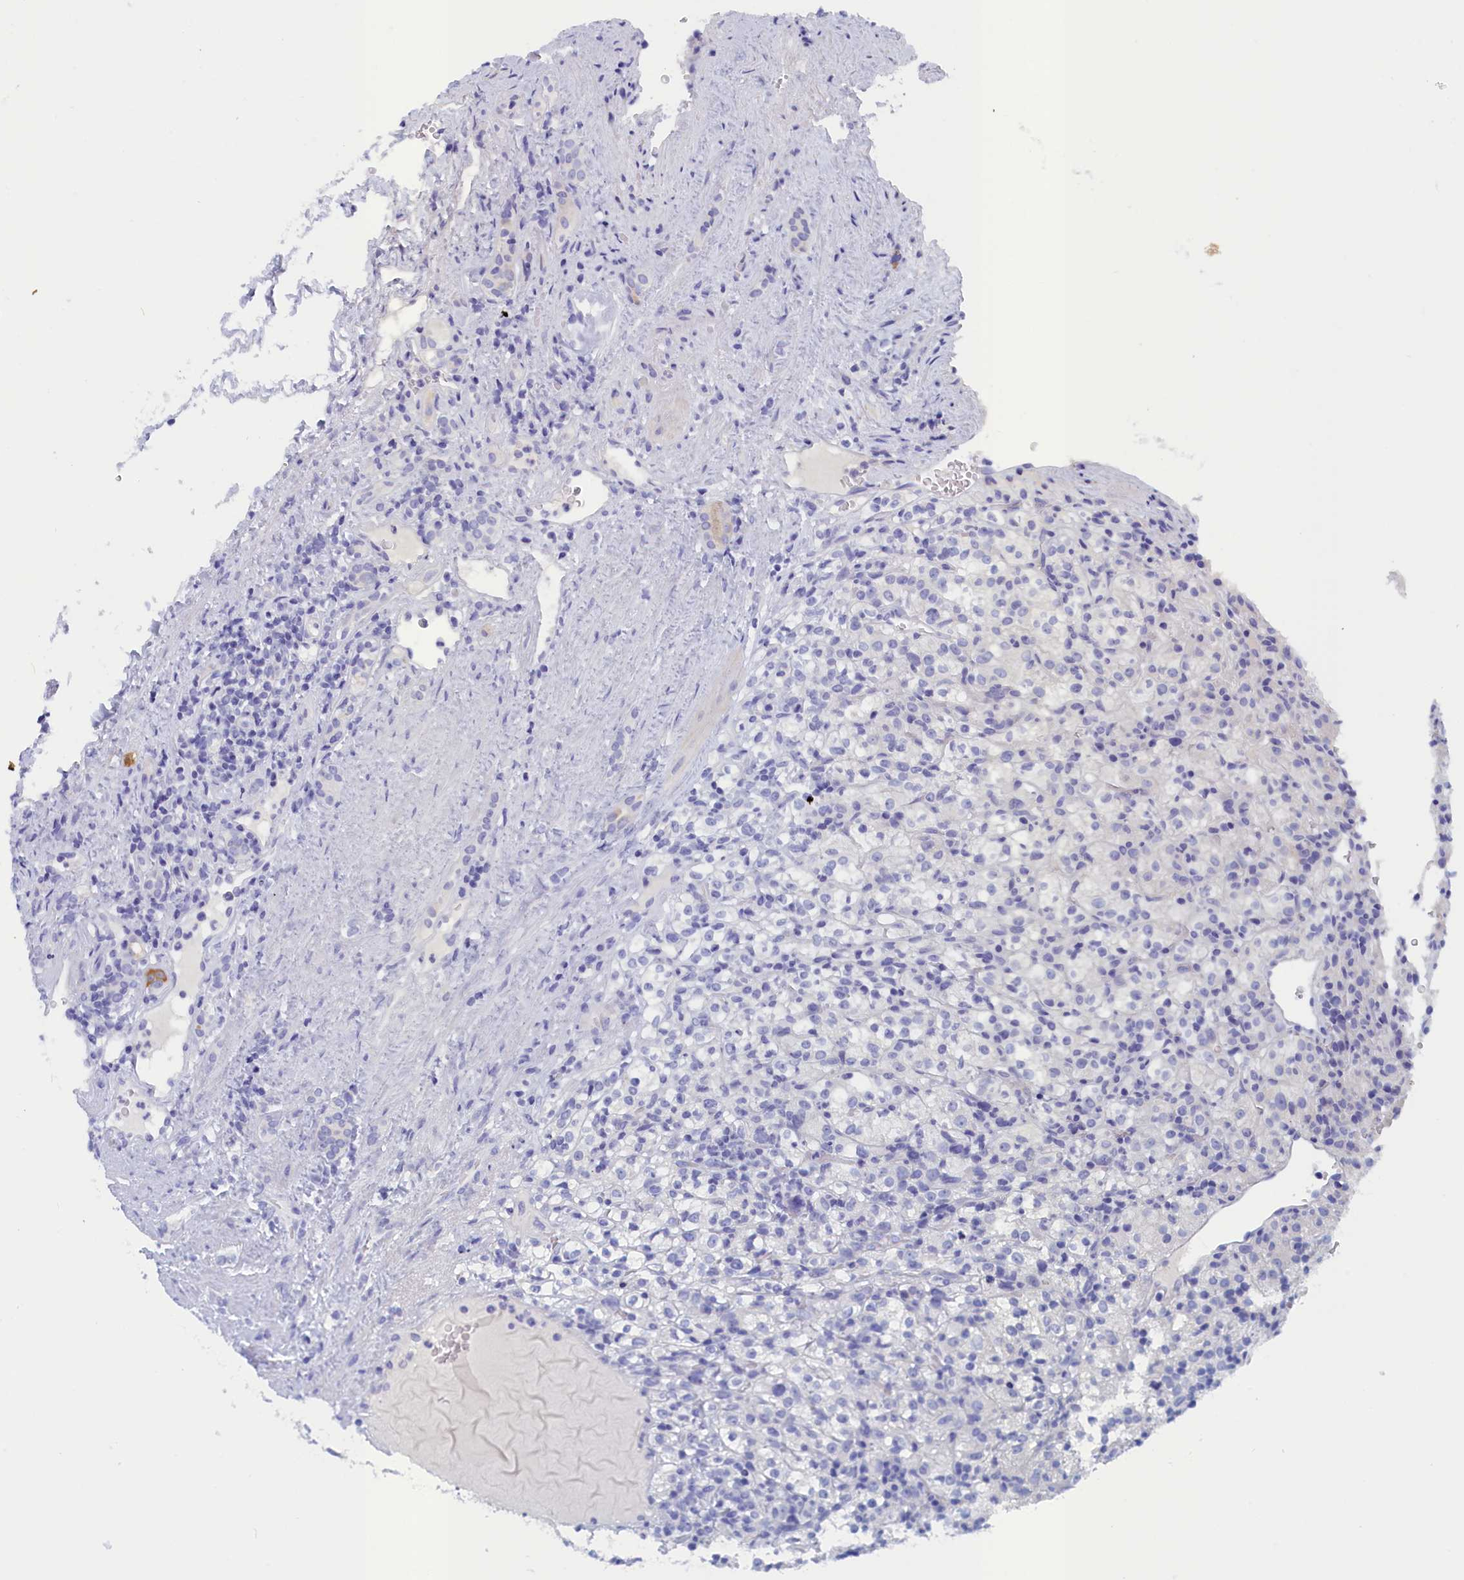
{"staining": {"intensity": "negative", "quantity": "none", "location": "none"}, "tissue": "renal cancer", "cell_type": "Tumor cells", "image_type": "cancer", "snomed": [{"axis": "morphology", "description": "Normal tissue, NOS"}, {"axis": "morphology", "description": "Adenocarcinoma, NOS"}, {"axis": "topography", "description": "Kidney"}], "caption": "Protein analysis of adenocarcinoma (renal) displays no significant staining in tumor cells.", "gene": "ANKRD2", "patient": {"sex": "female", "age": 72}}